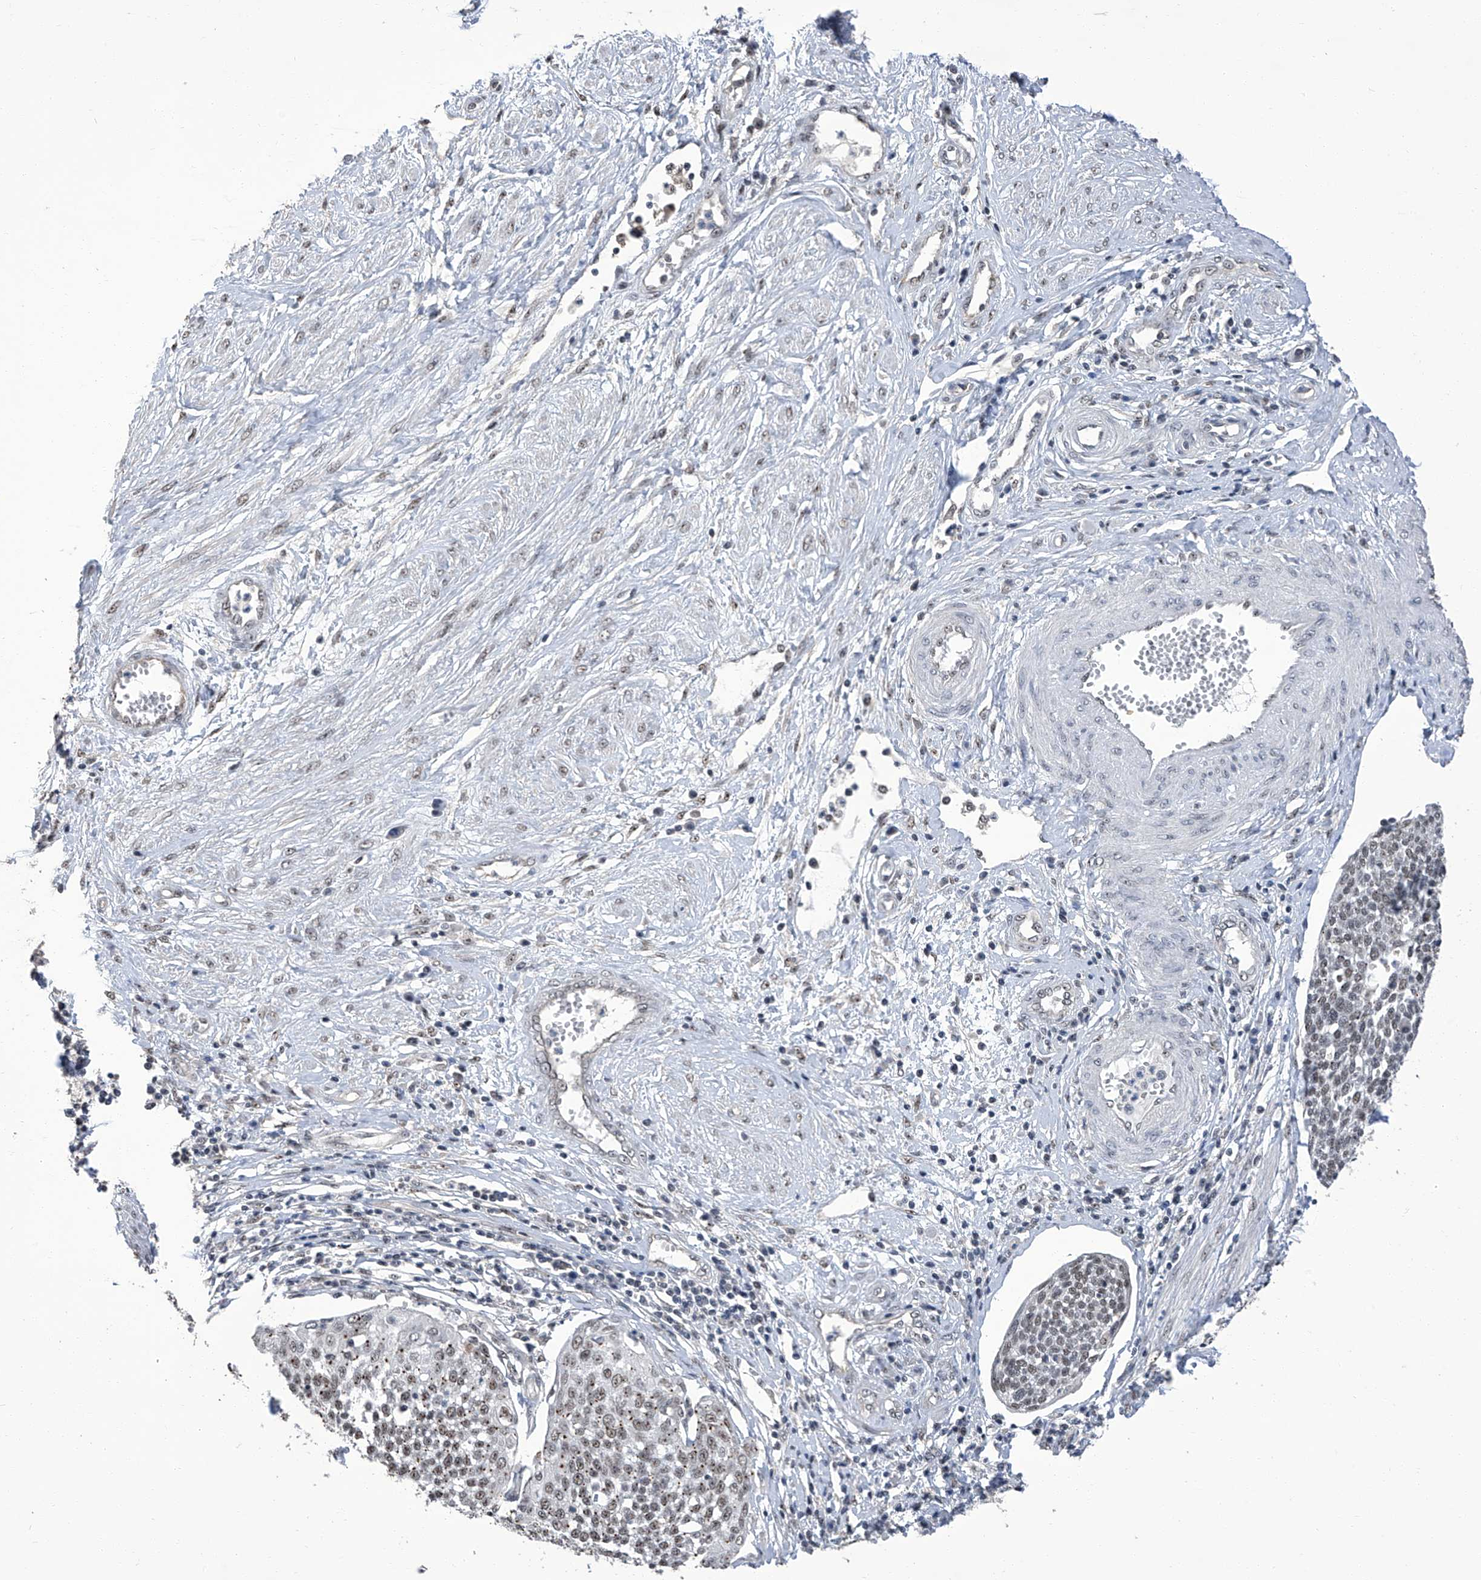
{"staining": {"intensity": "moderate", "quantity": ">75%", "location": "nuclear"}, "tissue": "cervical cancer", "cell_type": "Tumor cells", "image_type": "cancer", "snomed": [{"axis": "morphology", "description": "Squamous cell carcinoma, NOS"}, {"axis": "topography", "description": "Cervix"}], "caption": "Protein expression analysis of cervical squamous cell carcinoma demonstrates moderate nuclear positivity in about >75% of tumor cells. The staining is performed using DAB (3,3'-diaminobenzidine) brown chromogen to label protein expression. The nuclei are counter-stained blue using hematoxylin.", "gene": "CMTR1", "patient": {"sex": "female", "age": 34}}